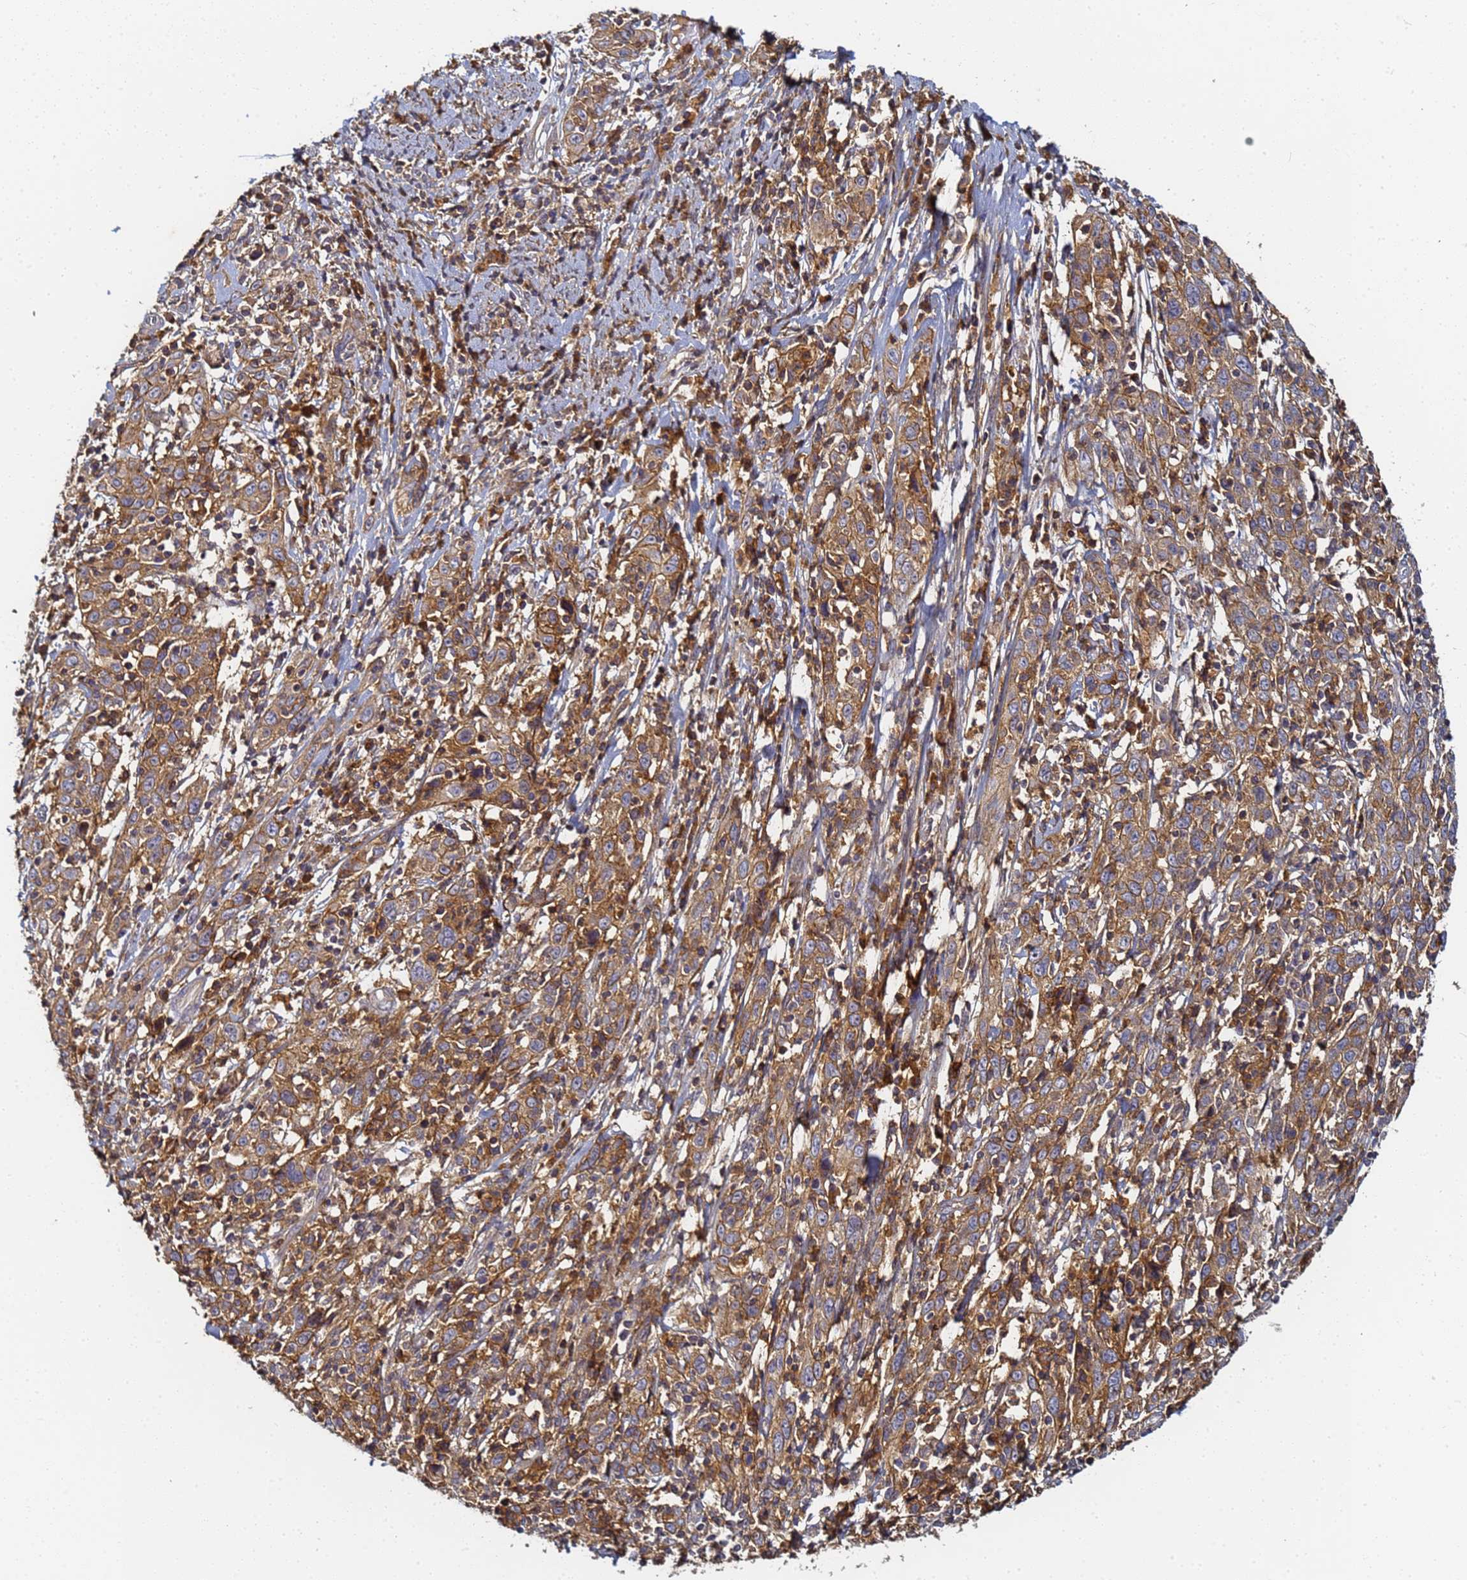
{"staining": {"intensity": "moderate", "quantity": ">75%", "location": "cytoplasmic/membranous"}, "tissue": "cervical cancer", "cell_type": "Tumor cells", "image_type": "cancer", "snomed": [{"axis": "morphology", "description": "Squamous cell carcinoma, NOS"}, {"axis": "topography", "description": "Cervix"}], "caption": "Cervical cancer (squamous cell carcinoma) tissue reveals moderate cytoplasmic/membranous staining in approximately >75% of tumor cells, visualized by immunohistochemistry. (Brightfield microscopy of DAB IHC at high magnification).", "gene": "LRRC69", "patient": {"sex": "female", "age": 46}}